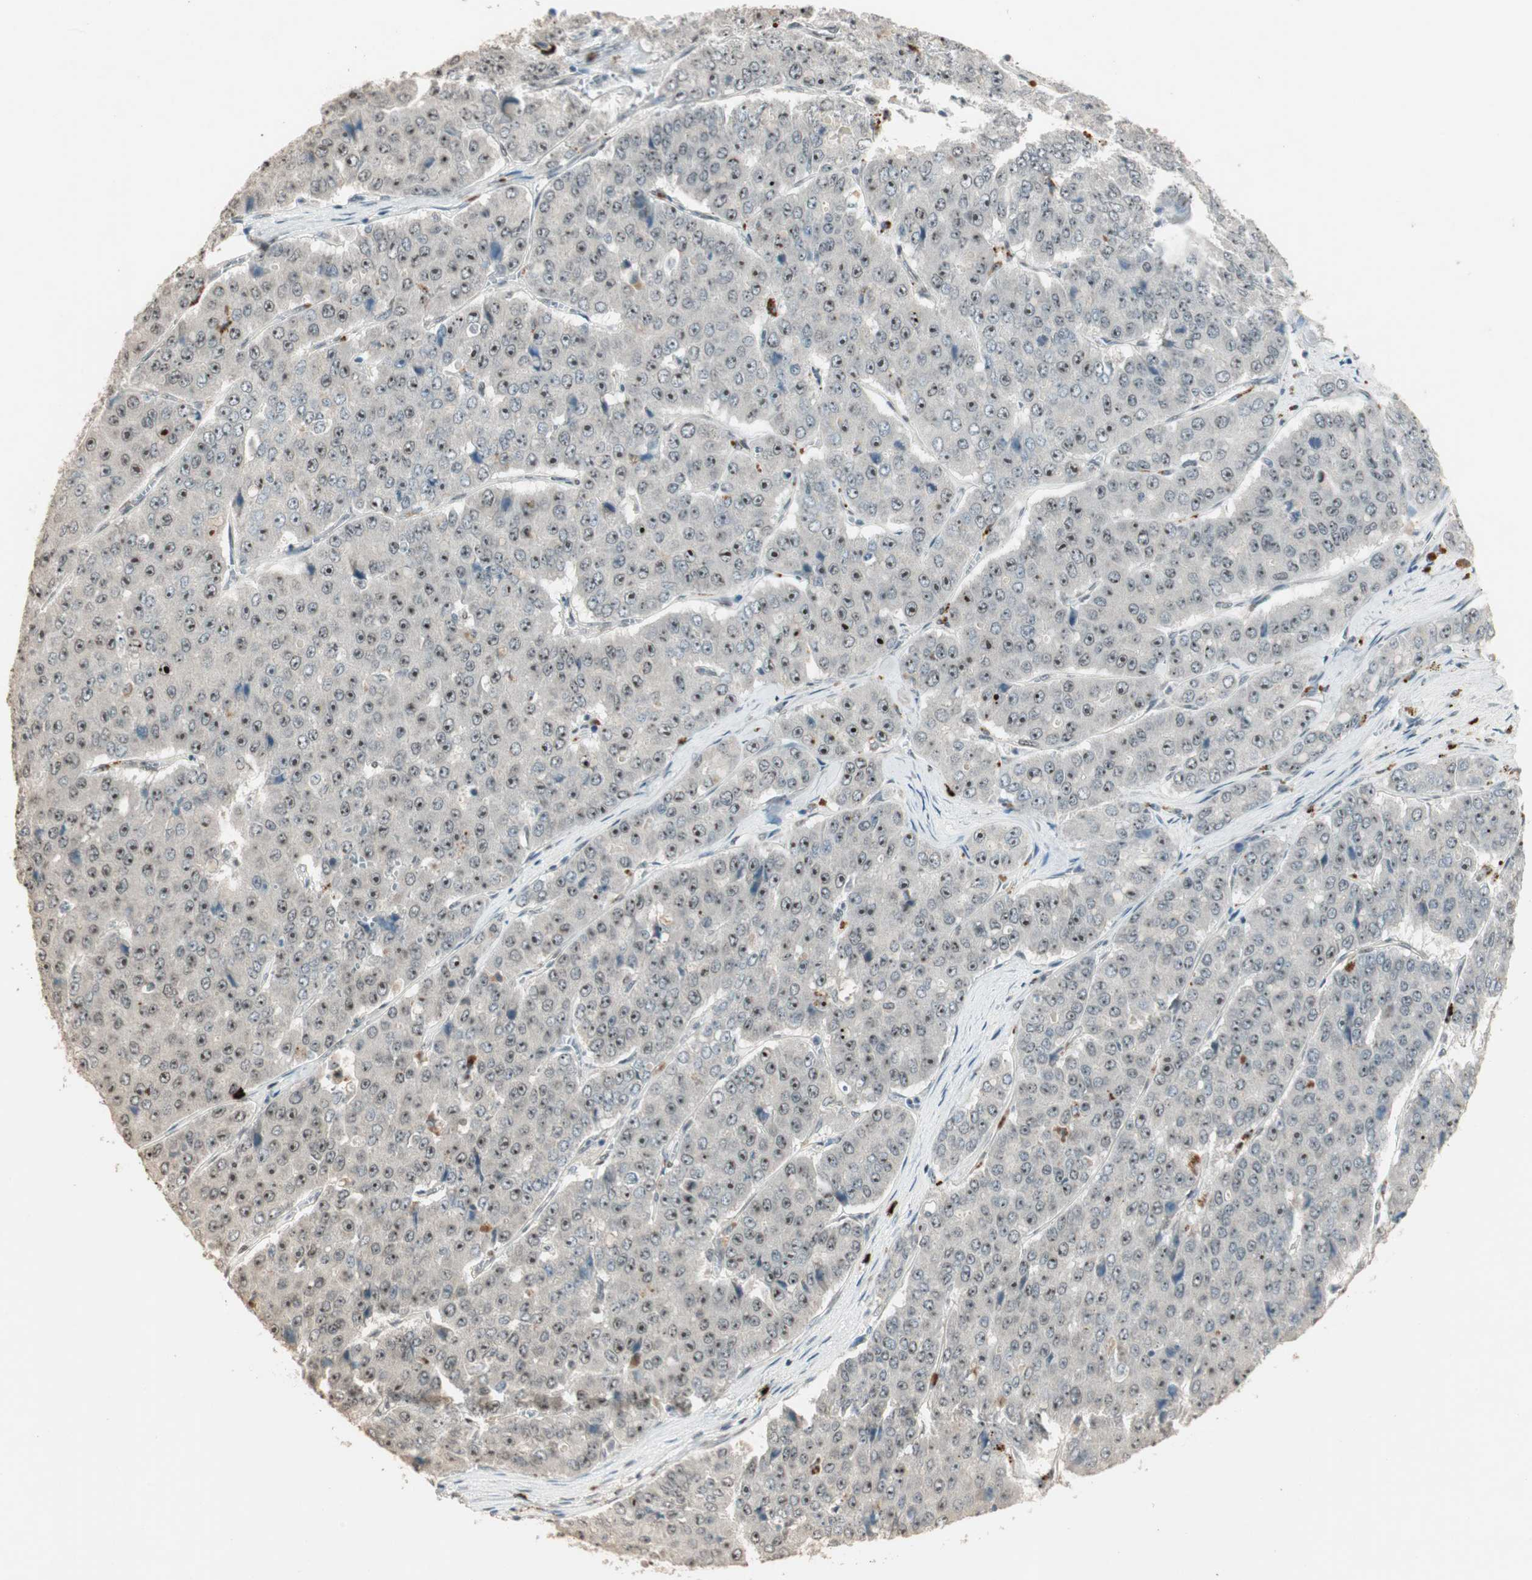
{"staining": {"intensity": "moderate", "quantity": ">75%", "location": "nuclear"}, "tissue": "pancreatic cancer", "cell_type": "Tumor cells", "image_type": "cancer", "snomed": [{"axis": "morphology", "description": "Adenocarcinoma, NOS"}, {"axis": "topography", "description": "Pancreas"}], "caption": "Pancreatic adenocarcinoma was stained to show a protein in brown. There is medium levels of moderate nuclear expression in about >75% of tumor cells. (Stains: DAB in brown, nuclei in blue, Microscopy: brightfield microscopy at high magnification).", "gene": "ETV4", "patient": {"sex": "male", "age": 50}}